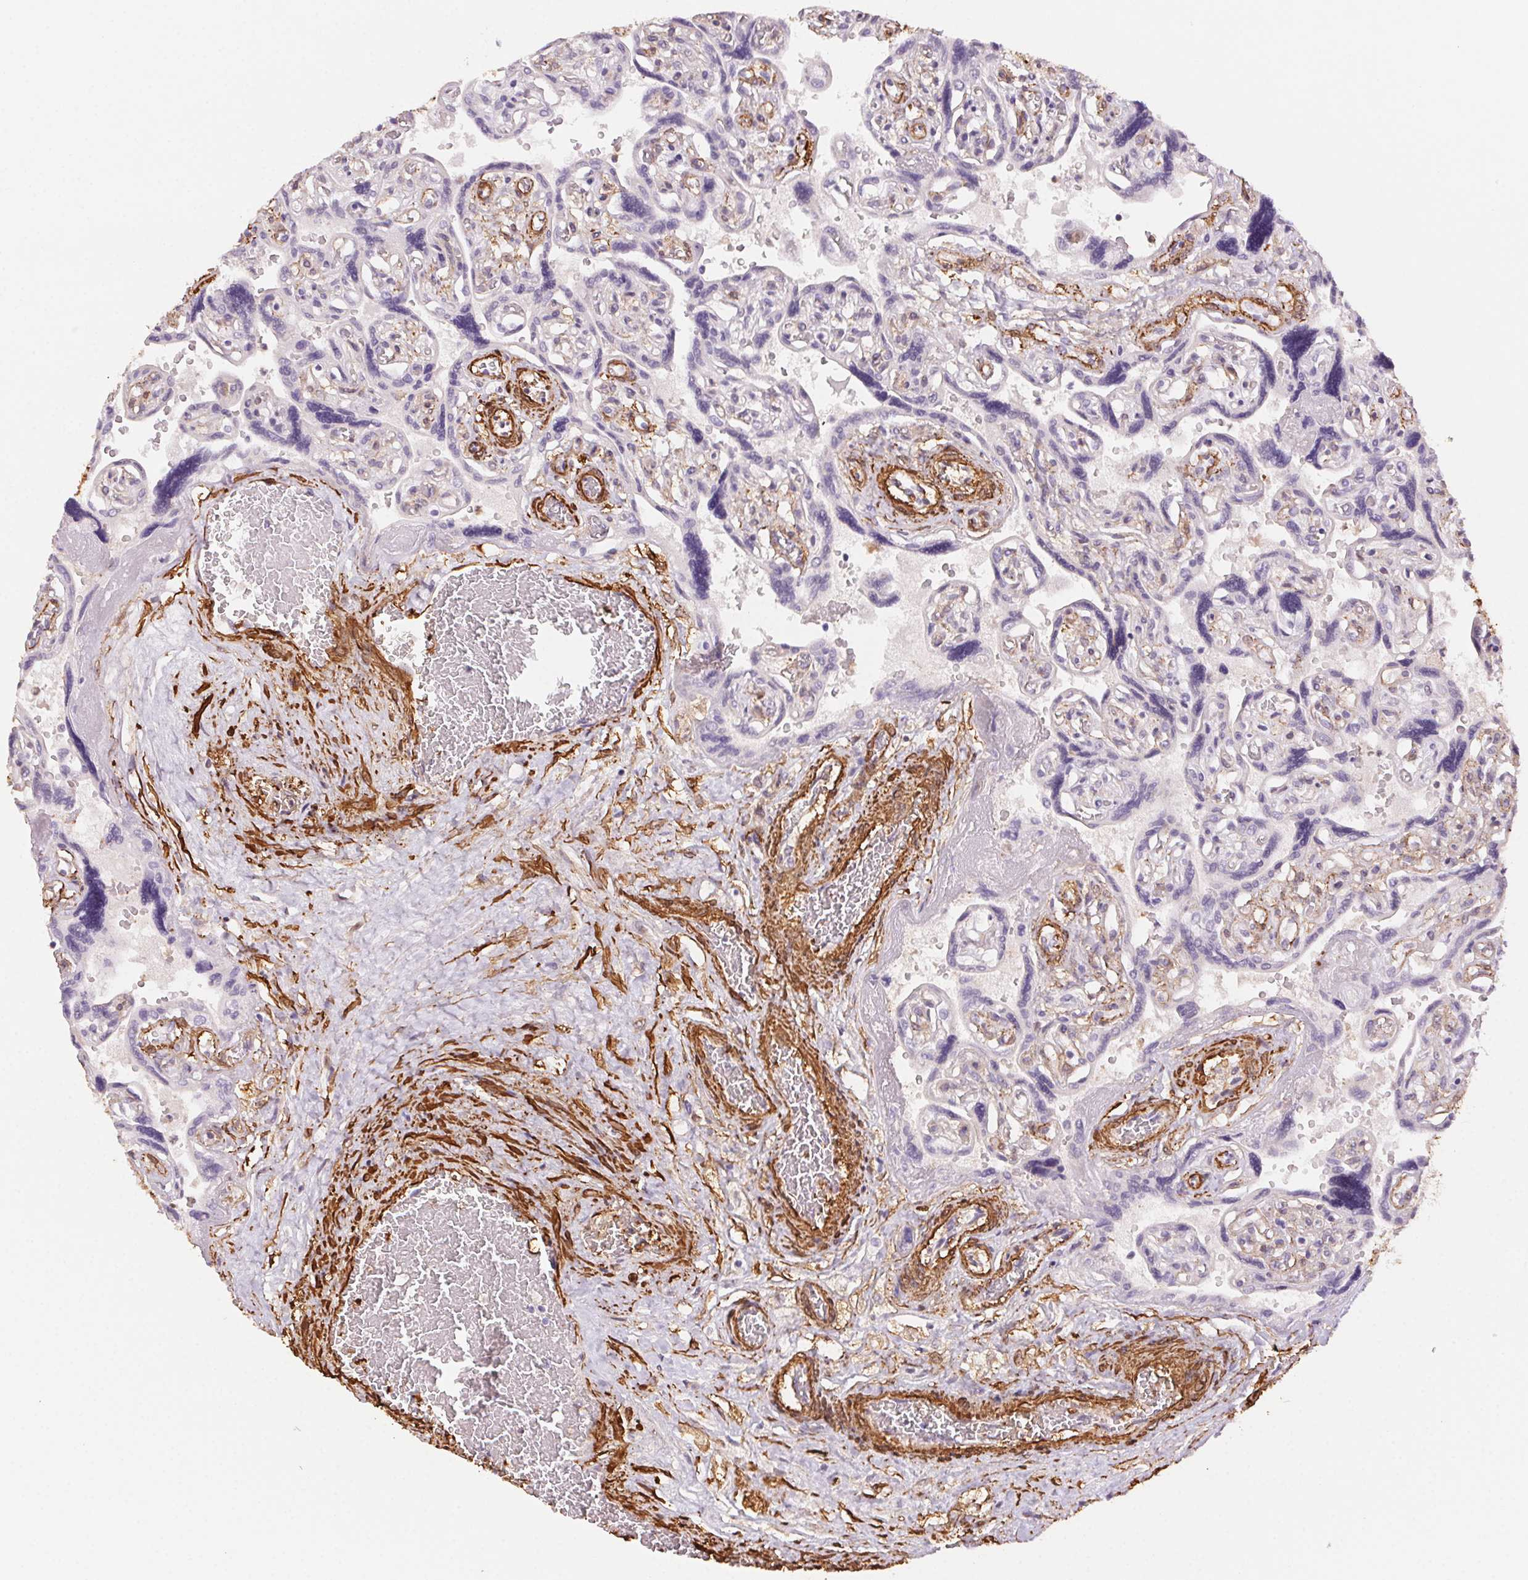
{"staining": {"intensity": "negative", "quantity": "none", "location": "none"}, "tissue": "placenta", "cell_type": "Decidual cells", "image_type": "normal", "snomed": [{"axis": "morphology", "description": "Normal tissue, NOS"}, {"axis": "topography", "description": "Placenta"}], "caption": "High power microscopy histopathology image of an IHC image of unremarkable placenta, revealing no significant expression in decidual cells. (Stains: DAB (3,3'-diaminobenzidine) immunohistochemistry with hematoxylin counter stain, Microscopy: brightfield microscopy at high magnification).", "gene": "GPX8", "patient": {"sex": "female", "age": 32}}